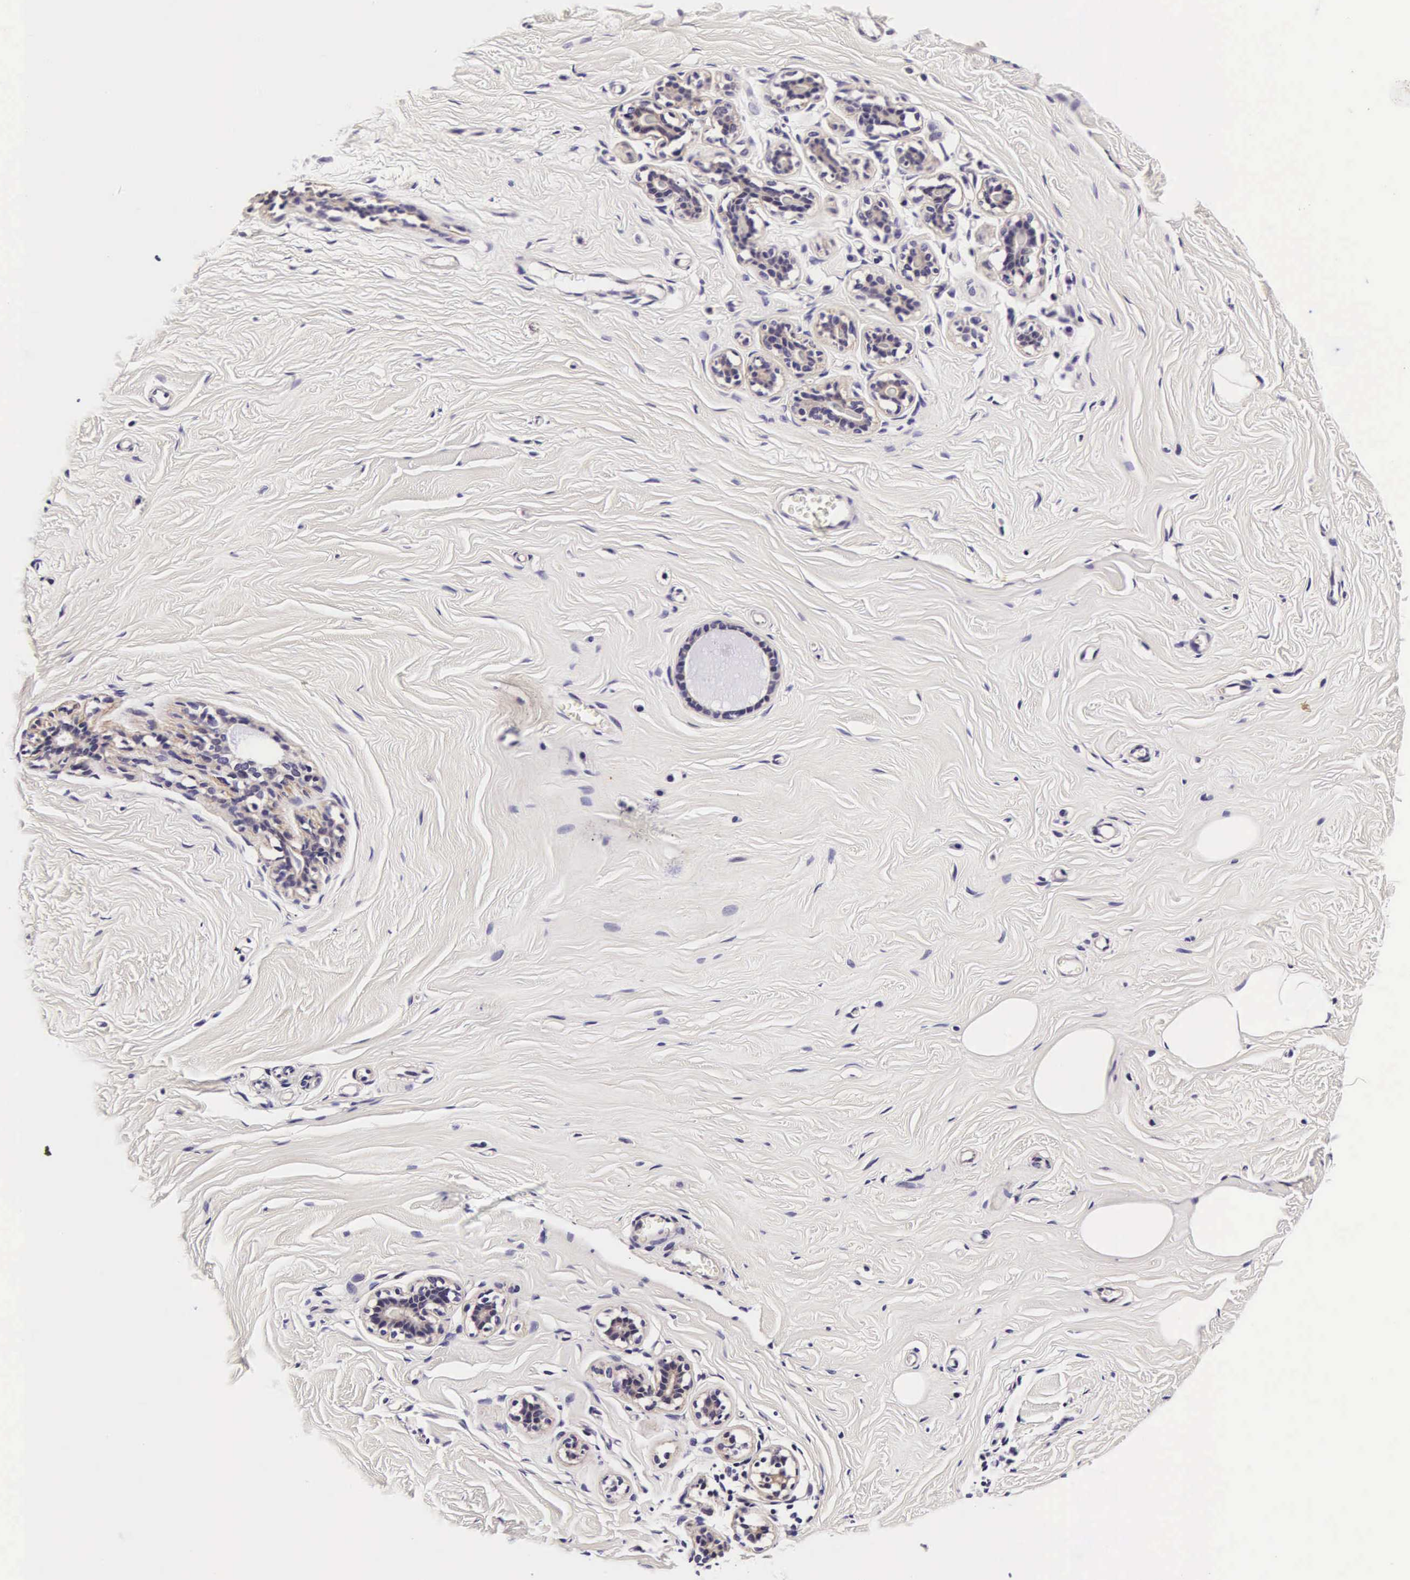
{"staining": {"intensity": "negative", "quantity": "none", "location": "none"}, "tissue": "breast", "cell_type": "Adipocytes", "image_type": "normal", "snomed": [{"axis": "morphology", "description": "Normal tissue, NOS"}, {"axis": "topography", "description": "Breast"}], "caption": "The immunohistochemistry photomicrograph has no significant staining in adipocytes of breast.", "gene": "PHETA2", "patient": {"sex": "female", "age": 45}}